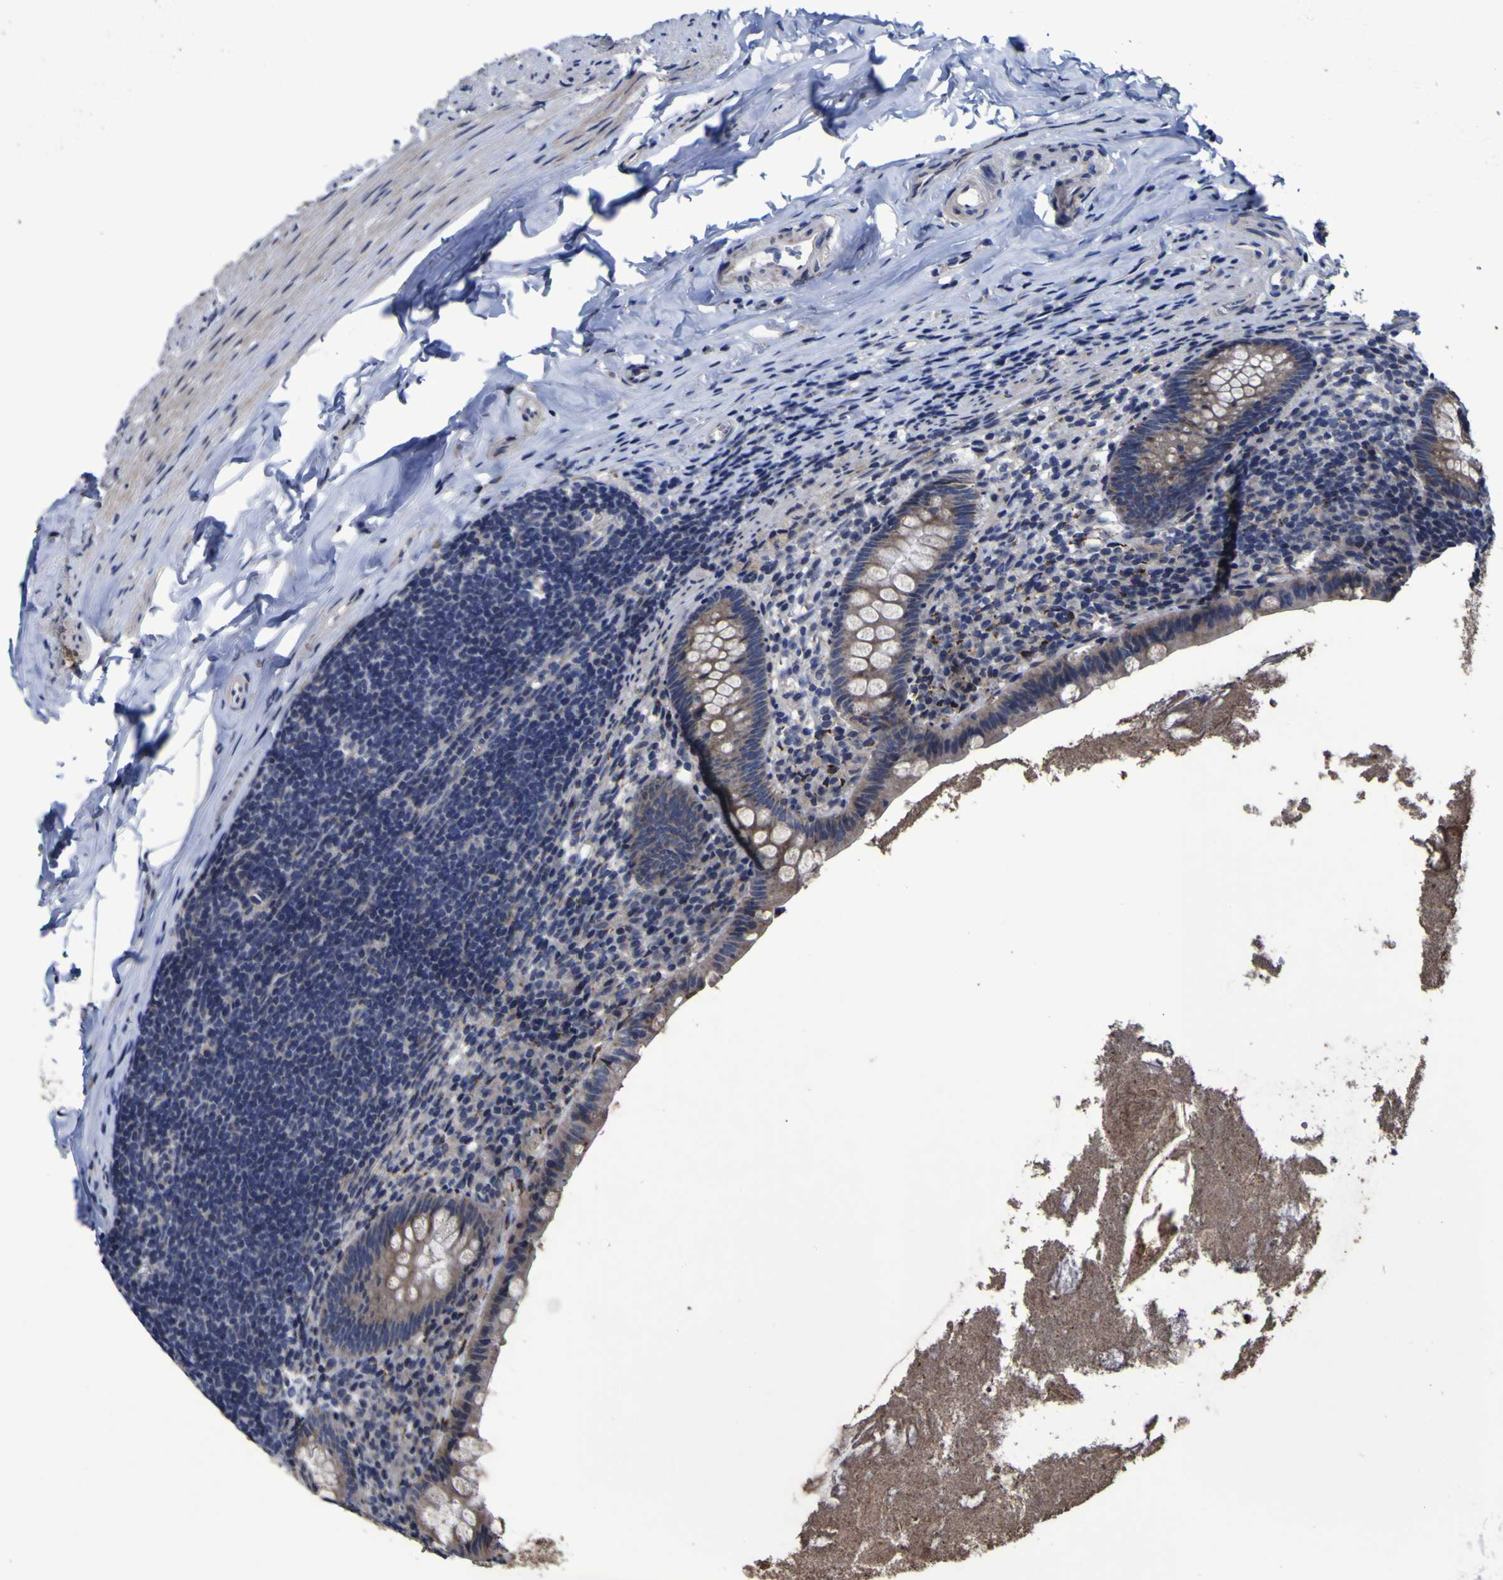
{"staining": {"intensity": "weak", "quantity": "25%-75%", "location": "cytoplasmic/membranous"}, "tissue": "appendix", "cell_type": "Glandular cells", "image_type": "normal", "snomed": [{"axis": "morphology", "description": "Normal tissue, NOS"}, {"axis": "topography", "description": "Appendix"}], "caption": "Immunohistochemical staining of unremarkable appendix demonstrates weak cytoplasmic/membranous protein staining in approximately 25%-75% of glandular cells.", "gene": "P3H1", "patient": {"sex": "male", "age": 52}}